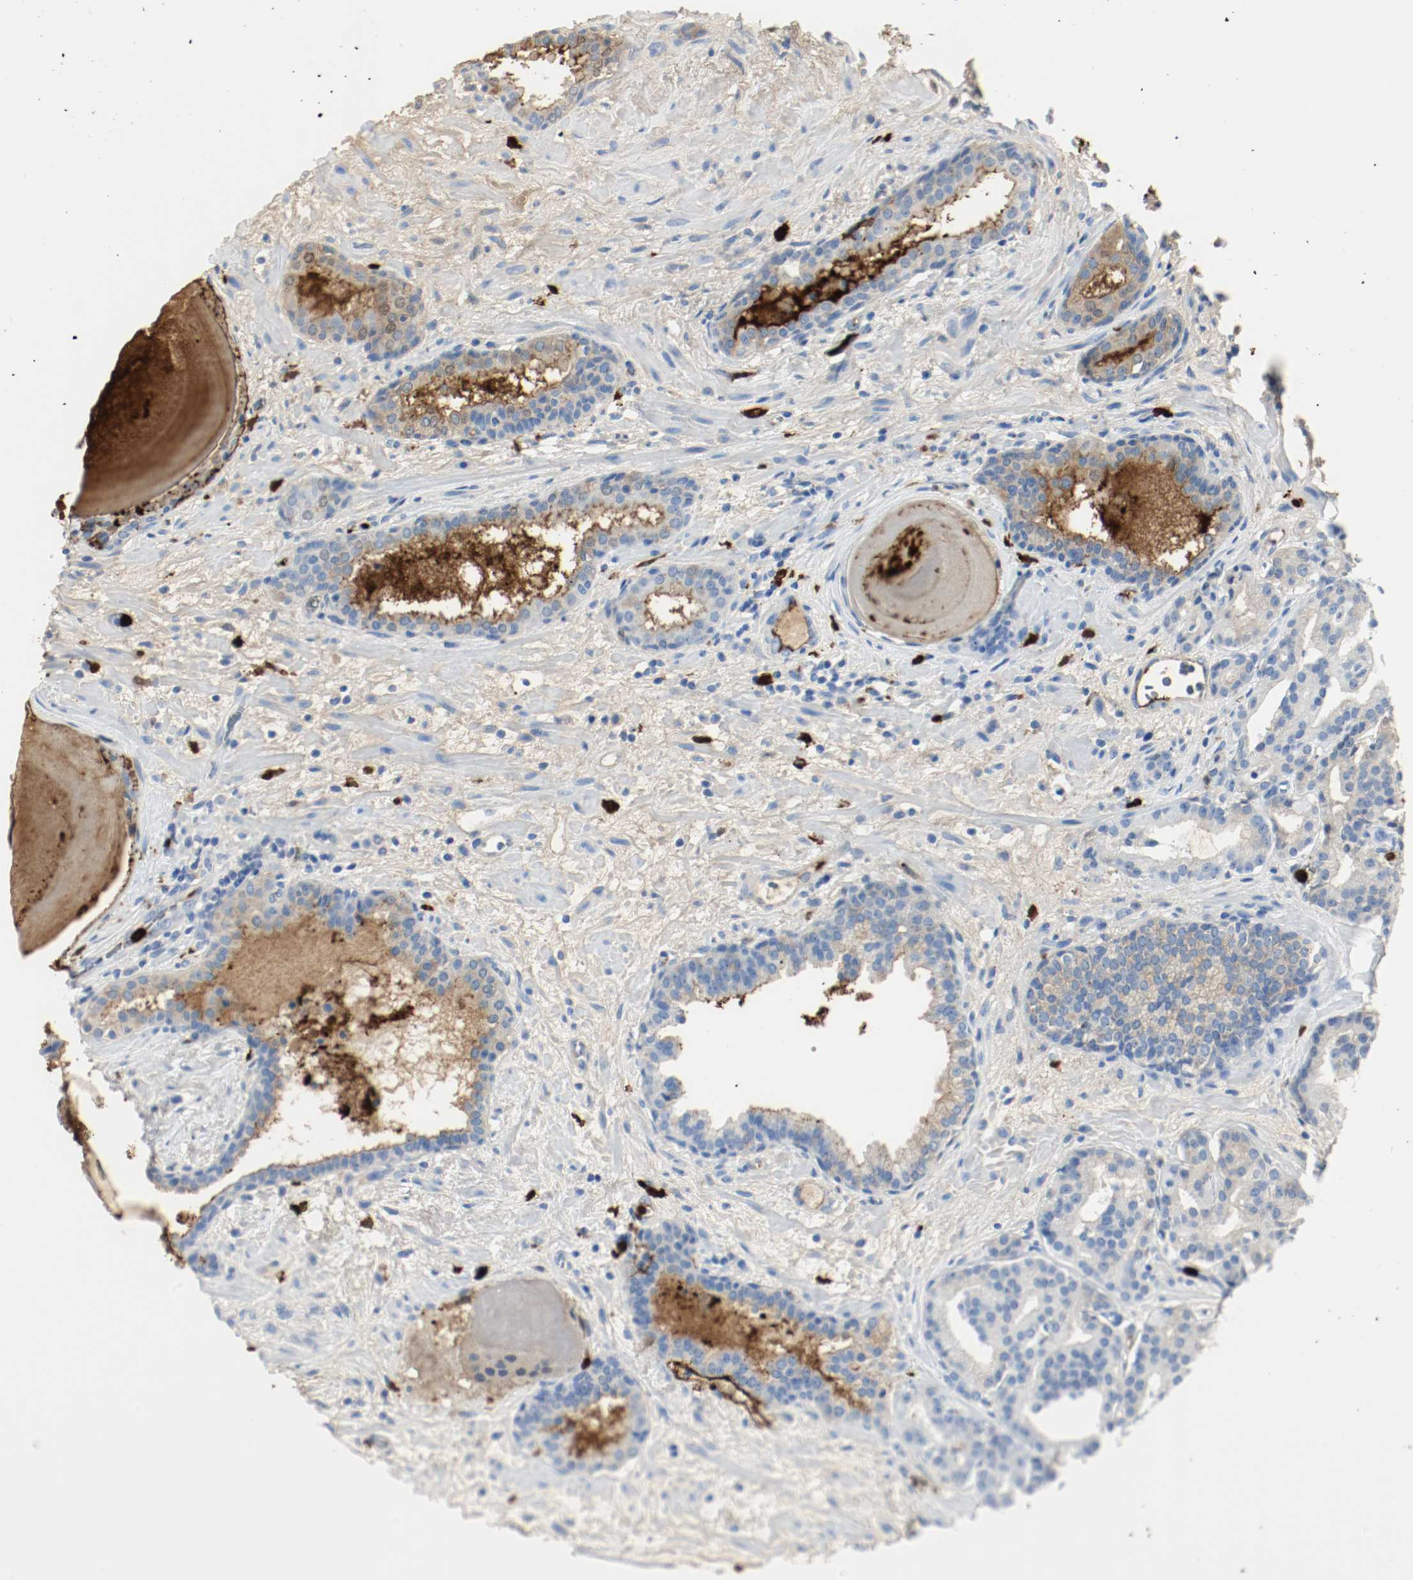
{"staining": {"intensity": "moderate", "quantity": "25%-75%", "location": "cytoplasmic/membranous"}, "tissue": "prostate cancer", "cell_type": "Tumor cells", "image_type": "cancer", "snomed": [{"axis": "morphology", "description": "Adenocarcinoma, Low grade"}, {"axis": "topography", "description": "Prostate"}], "caption": "Moderate cytoplasmic/membranous positivity for a protein is identified in approximately 25%-75% of tumor cells of prostate cancer using immunohistochemistry.", "gene": "S100A9", "patient": {"sex": "male", "age": 63}}